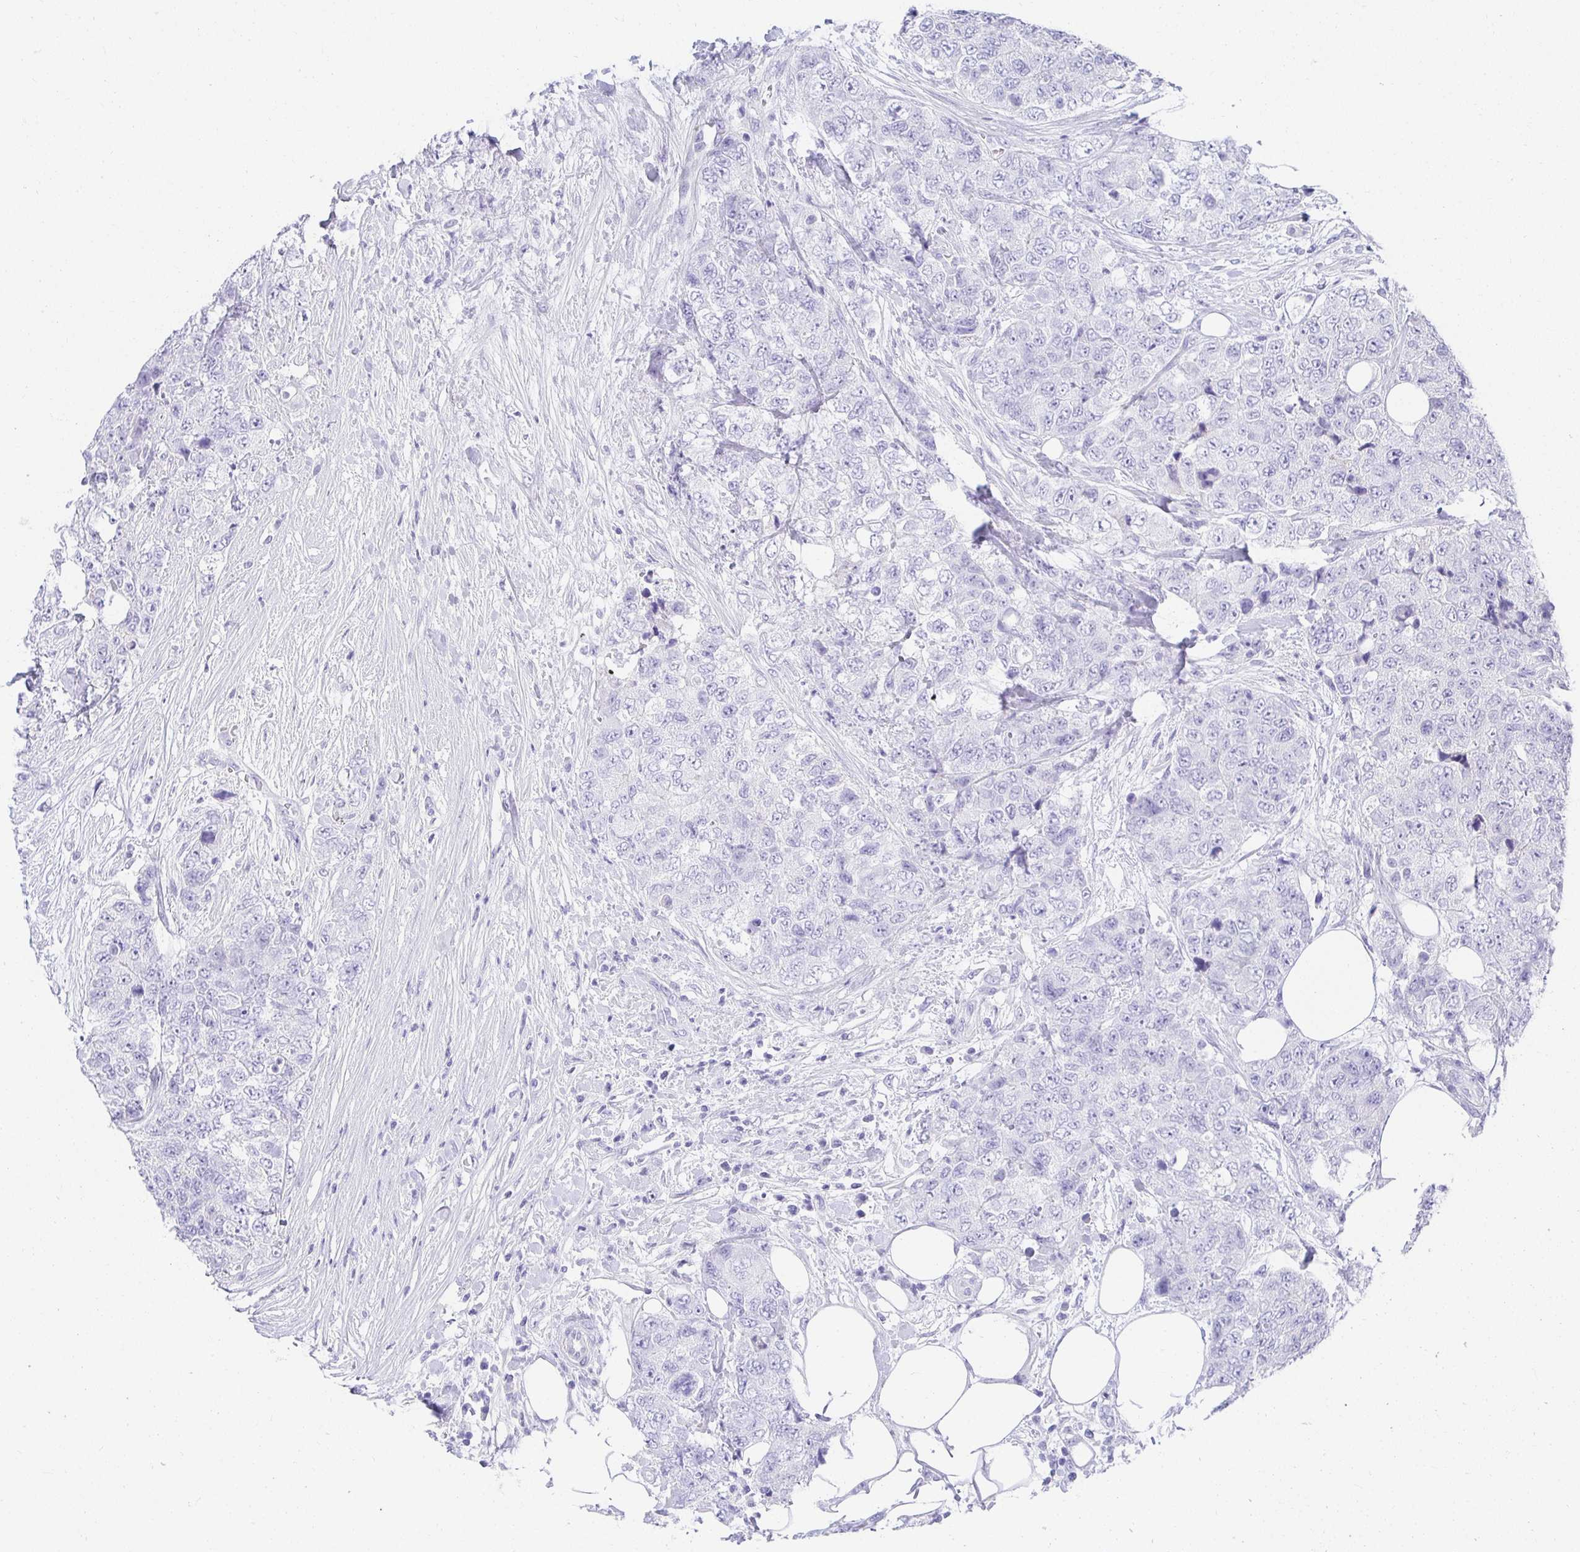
{"staining": {"intensity": "negative", "quantity": "none", "location": "none"}, "tissue": "urothelial cancer", "cell_type": "Tumor cells", "image_type": "cancer", "snomed": [{"axis": "morphology", "description": "Urothelial carcinoma, High grade"}, {"axis": "topography", "description": "Urinary bladder"}], "caption": "Tumor cells are negative for brown protein staining in high-grade urothelial carcinoma.", "gene": "CHAT", "patient": {"sex": "female", "age": 78}}